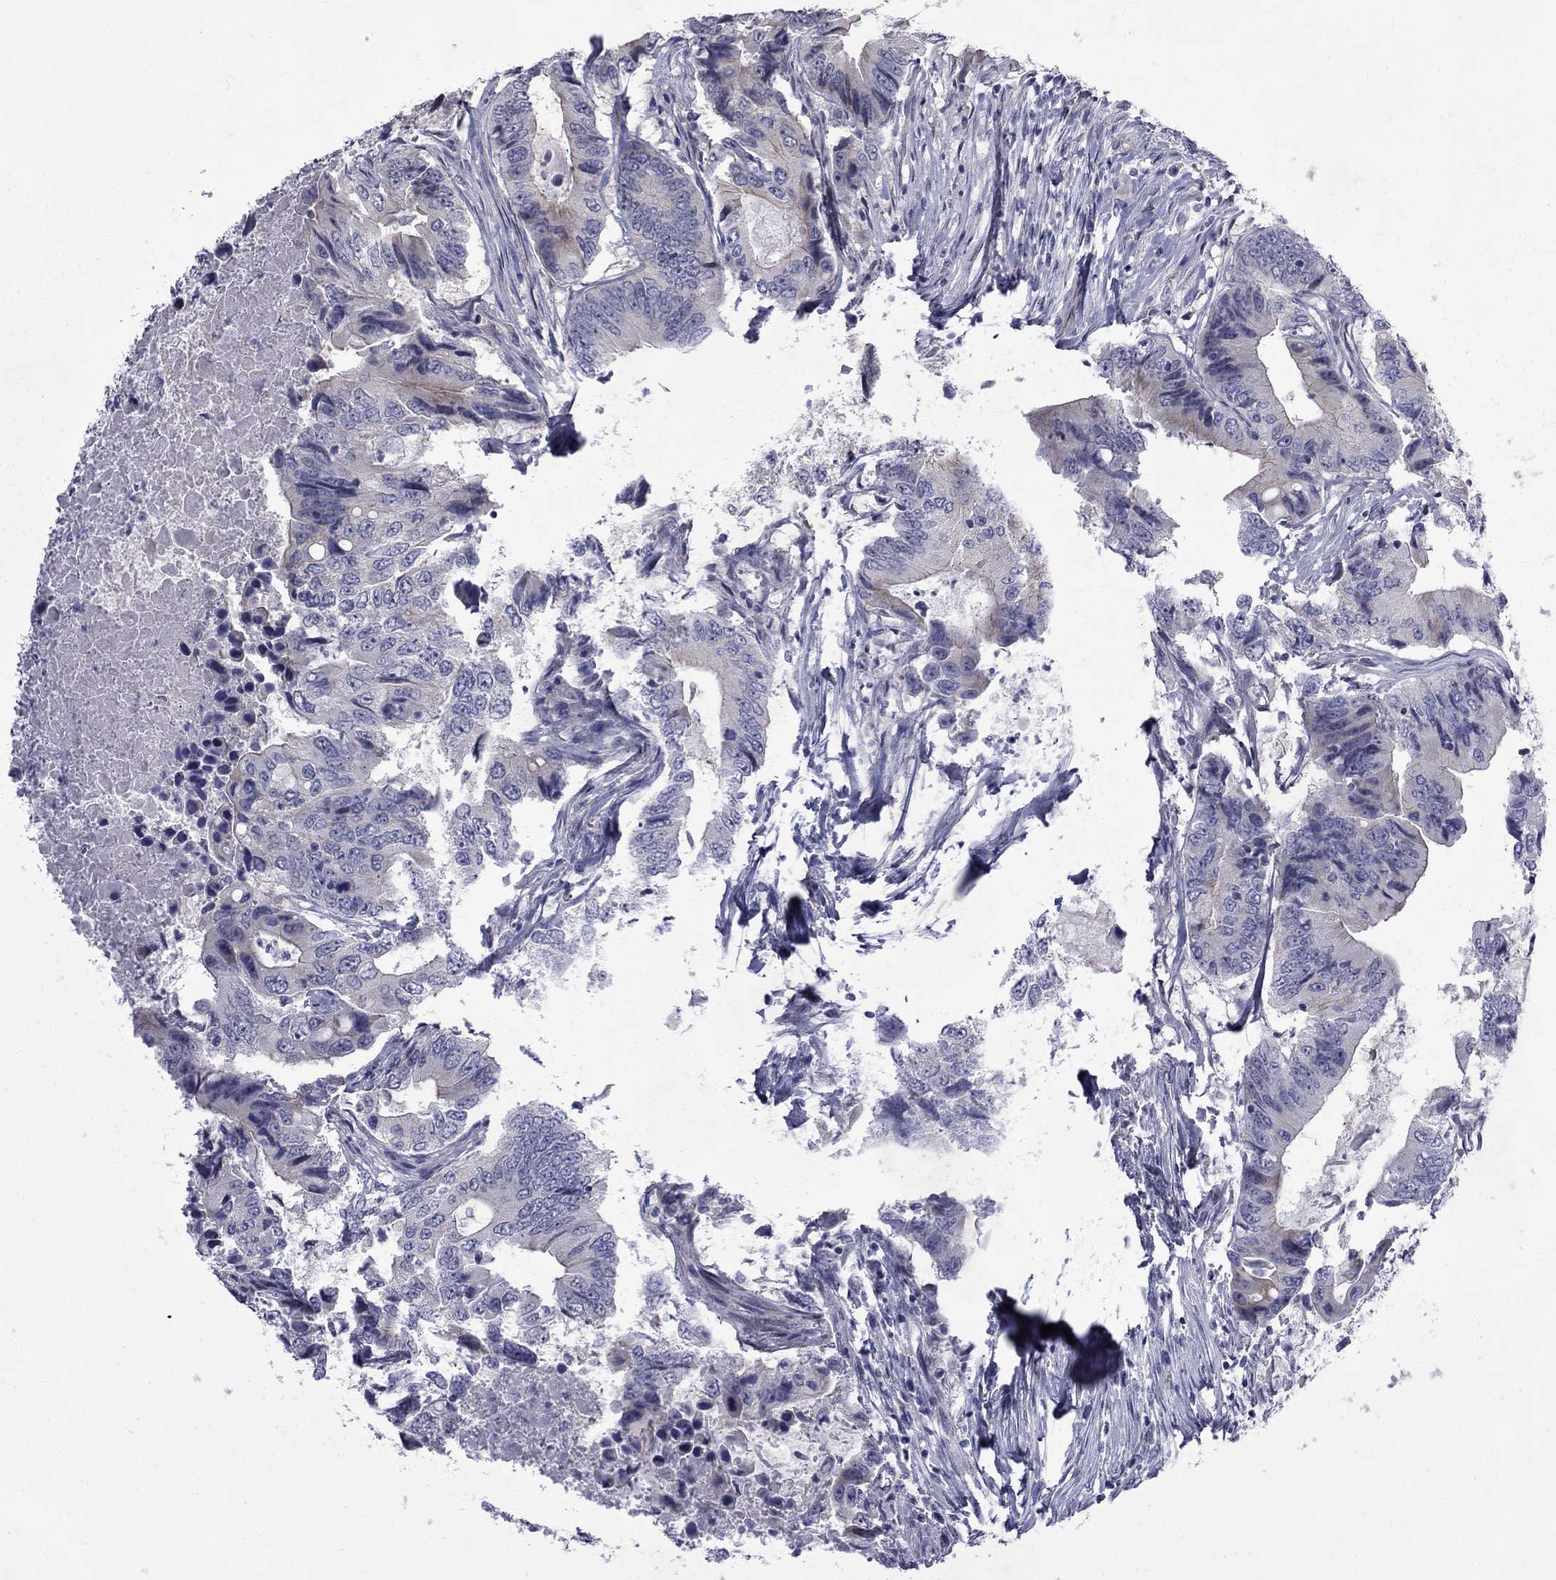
{"staining": {"intensity": "moderate", "quantity": "<25%", "location": "cytoplasmic/membranous"}, "tissue": "colorectal cancer", "cell_type": "Tumor cells", "image_type": "cancer", "snomed": [{"axis": "morphology", "description": "Adenocarcinoma, NOS"}, {"axis": "topography", "description": "Colon"}], "caption": "A high-resolution photomicrograph shows immunohistochemistry staining of colorectal adenocarcinoma, which reveals moderate cytoplasmic/membranous staining in approximately <25% of tumor cells.", "gene": "NRARP", "patient": {"sex": "female", "age": 90}}